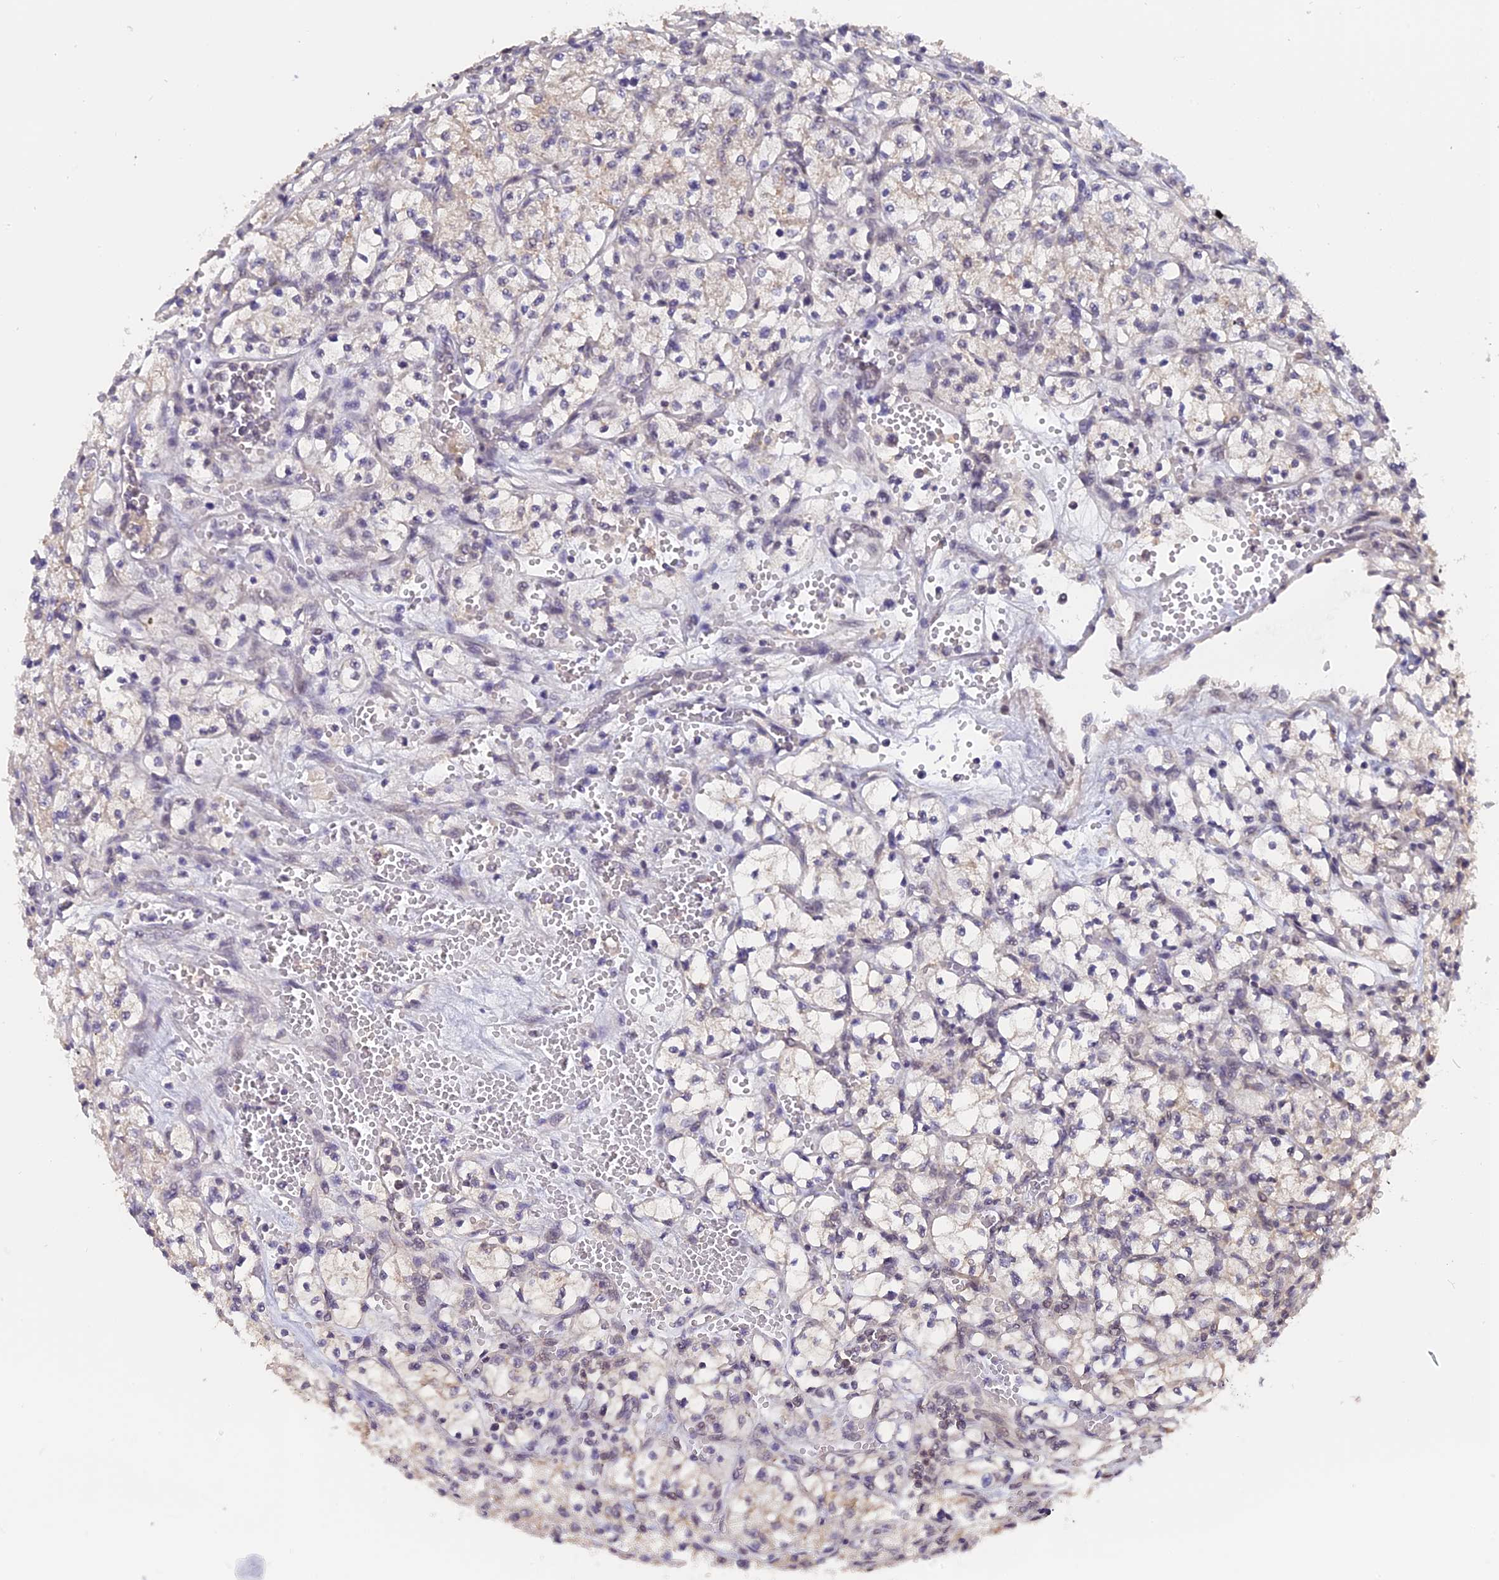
{"staining": {"intensity": "negative", "quantity": "none", "location": "none"}, "tissue": "renal cancer", "cell_type": "Tumor cells", "image_type": "cancer", "snomed": [{"axis": "morphology", "description": "Adenocarcinoma, NOS"}, {"axis": "topography", "description": "Kidney"}], "caption": "Protein analysis of renal cancer (adenocarcinoma) displays no significant staining in tumor cells.", "gene": "NR1H3", "patient": {"sex": "female", "age": 64}}